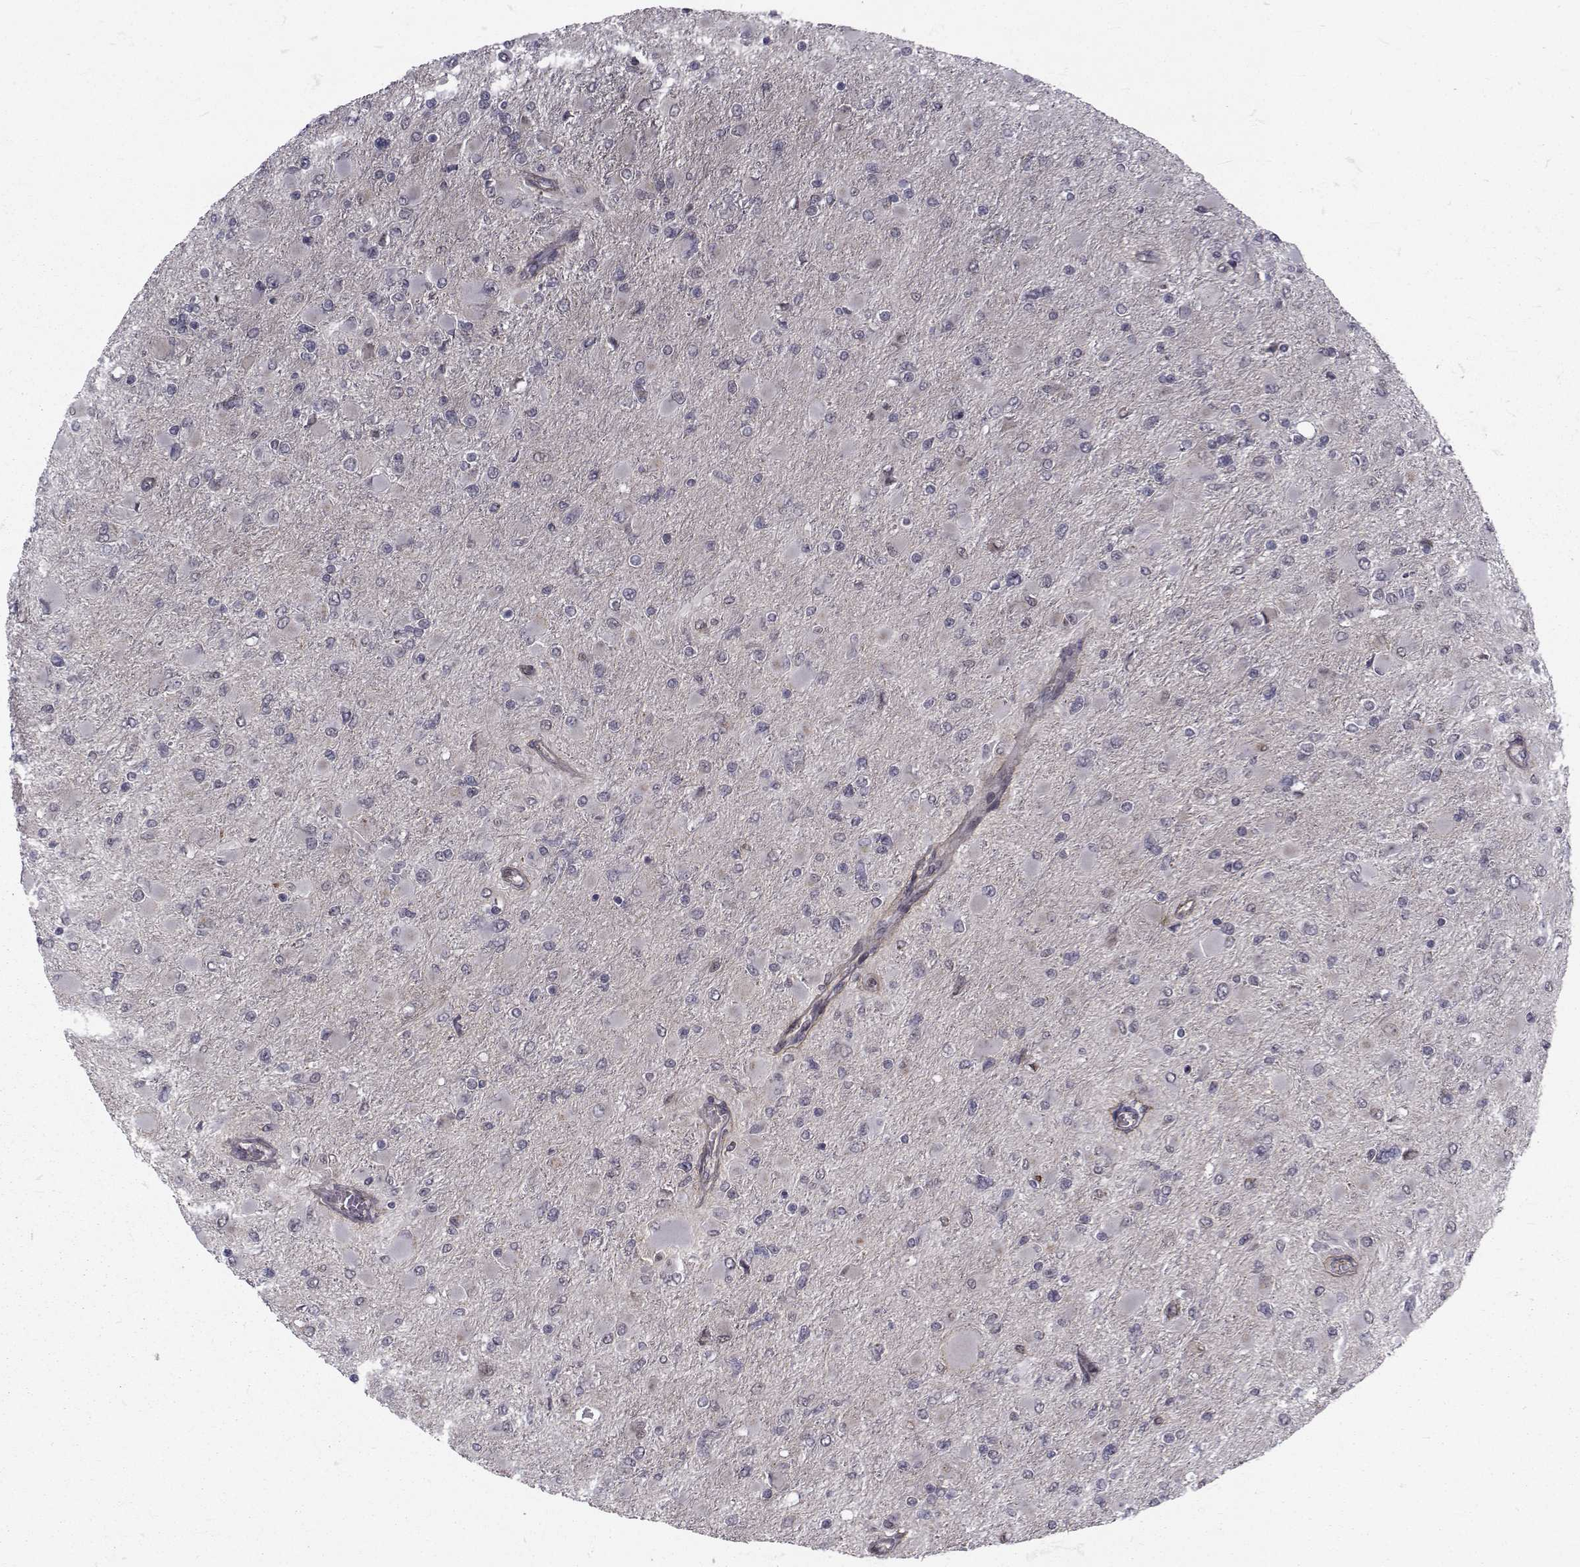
{"staining": {"intensity": "negative", "quantity": "none", "location": "none"}, "tissue": "glioma", "cell_type": "Tumor cells", "image_type": "cancer", "snomed": [{"axis": "morphology", "description": "Glioma, malignant, High grade"}, {"axis": "topography", "description": "Cerebral cortex"}], "caption": "Image shows no protein staining in tumor cells of glioma tissue.", "gene": "ATP6V1C2", "patient": {"sex": "female", "age": 36}}